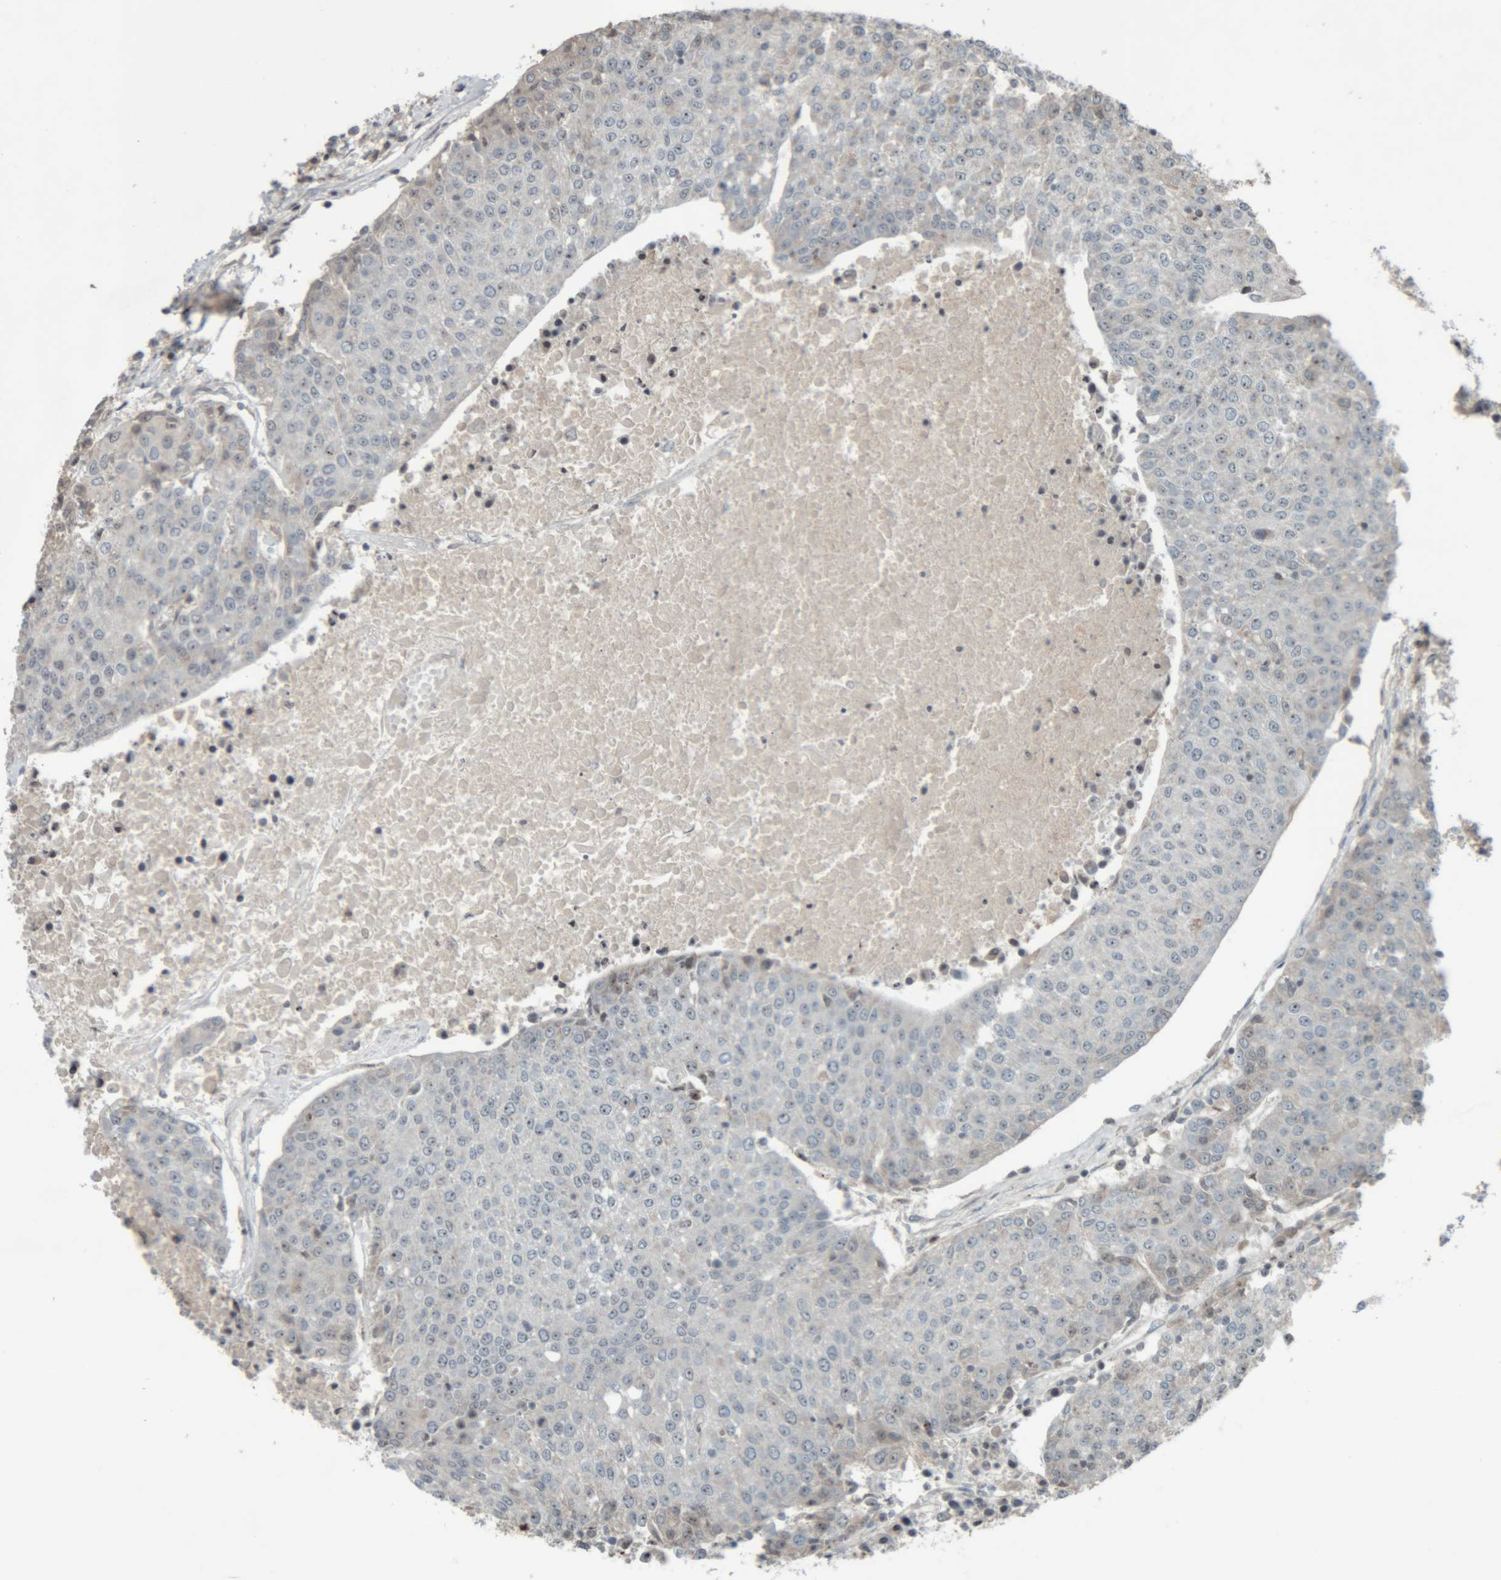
{"staining": {"intensity": "weak", "quantity": "25%-75%", "location": "nuclear"}, "tissue": "urothelial cancer", "cell_type": "Tumor cells", "image_type": "cancer", "snomed": [{"axis": "morphology", "description": "Urothelial carcinoma, High grade"}, {"axis": "topography", "description": "Urinary bladder"}], "caption": "Immunohistochemical staining of urothelial cancer reveals low levels of weak nuclear protein staining in about 25%-75% of tumor cells. The staining was performed using DAB to visualize the protein expression in brown, while the nuclei were stained in blue with hematoxylin (Magnification: 20x).", "gene": "RPF1", "patient": {"sex": "female", "age": 85}}